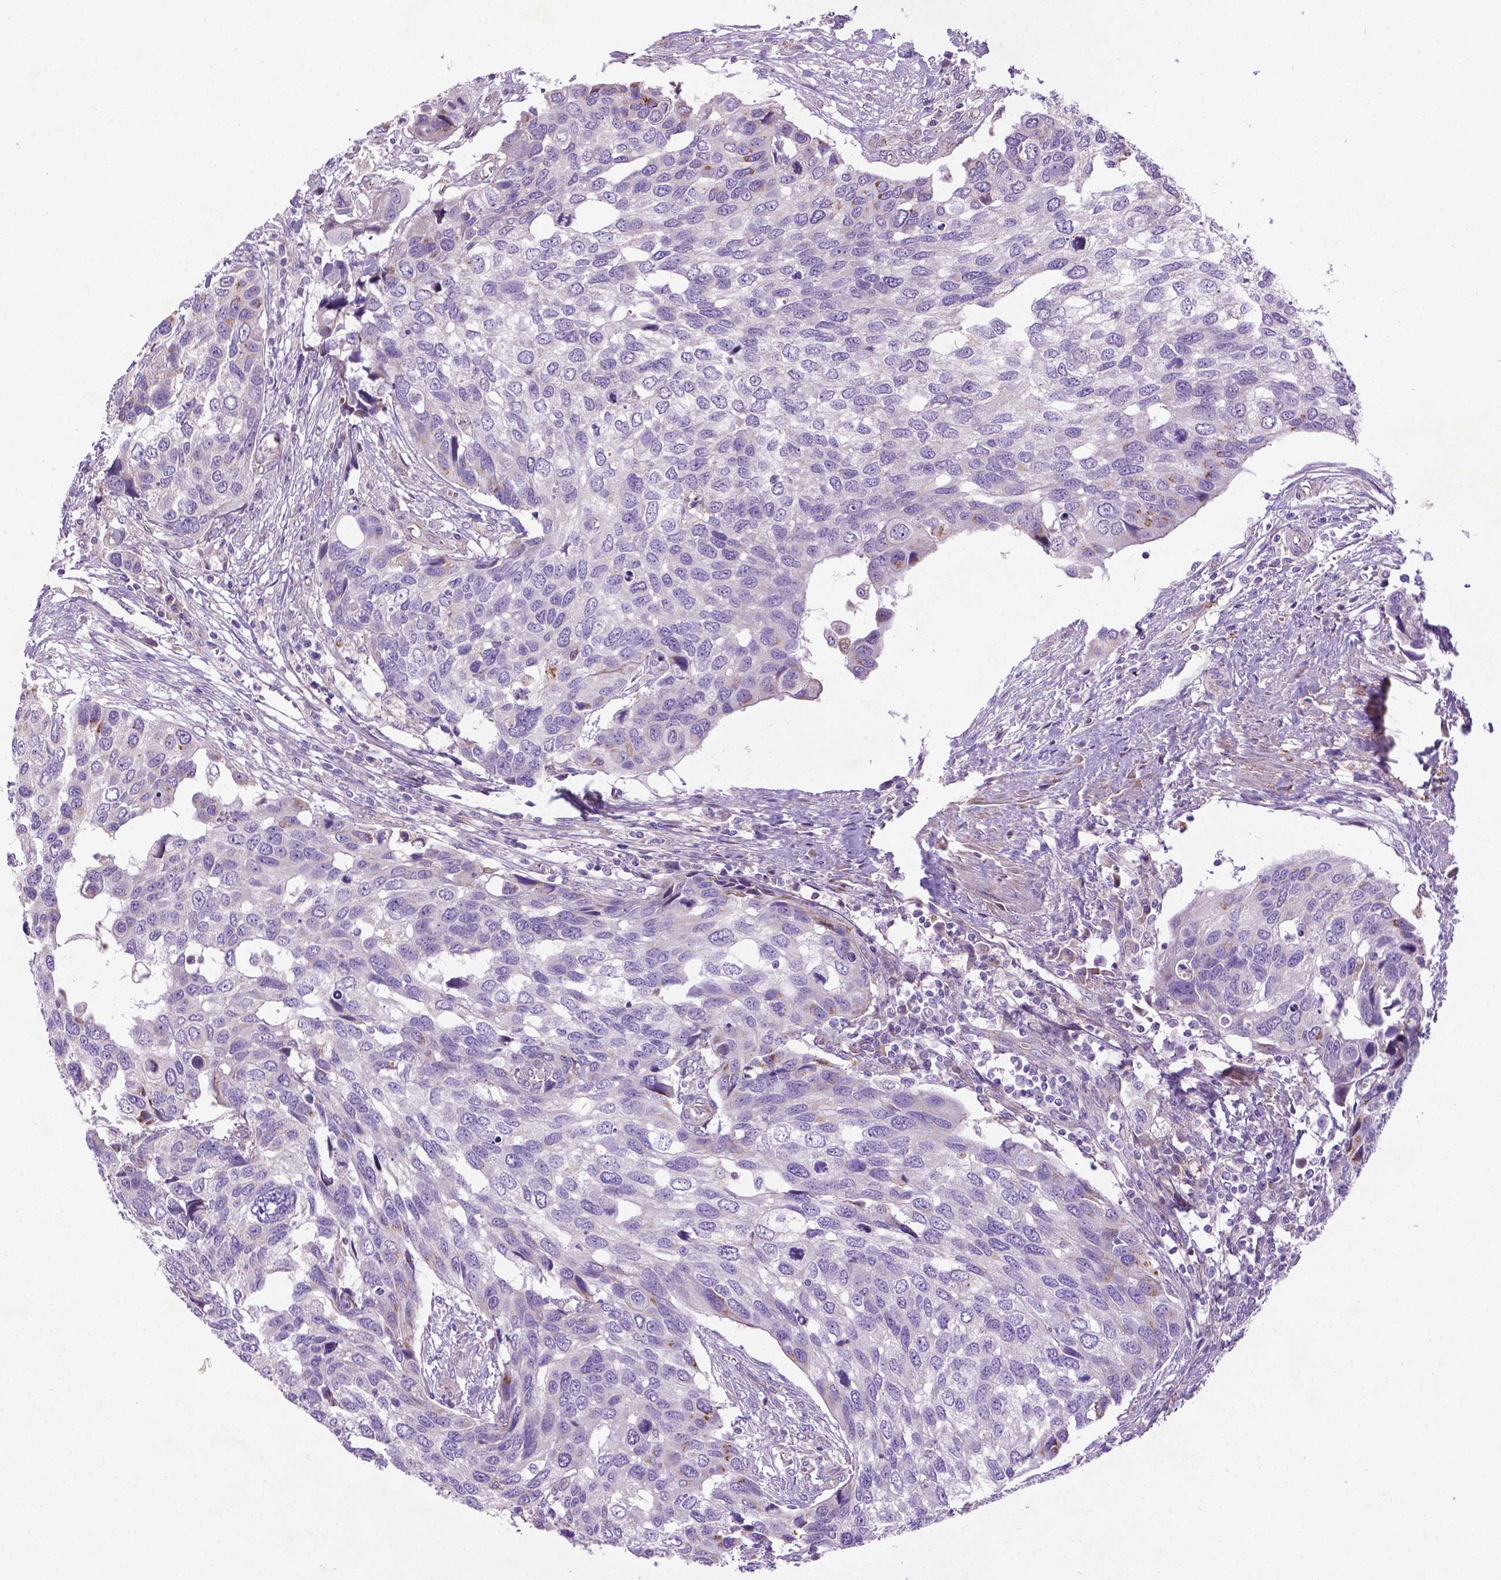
{"staining": {"intensity": "negative", "quantity": "none", "location": "none"}, "tissue": "urothelial cancer", "cell_type": "Tumor cells", "image_type": "cancer", "snomed": [{"axis": "morphology", "description": "Urothelial carcinoma, High grade"}, {"axis": "topography", "description": "Urinary bladder"}], "caption": "IHC of human high-grade urothelial carcinoma demonstrates no staining in tumor cells.", "gene": "CCER2", "patient": {"sex": "male", "age": 60}}